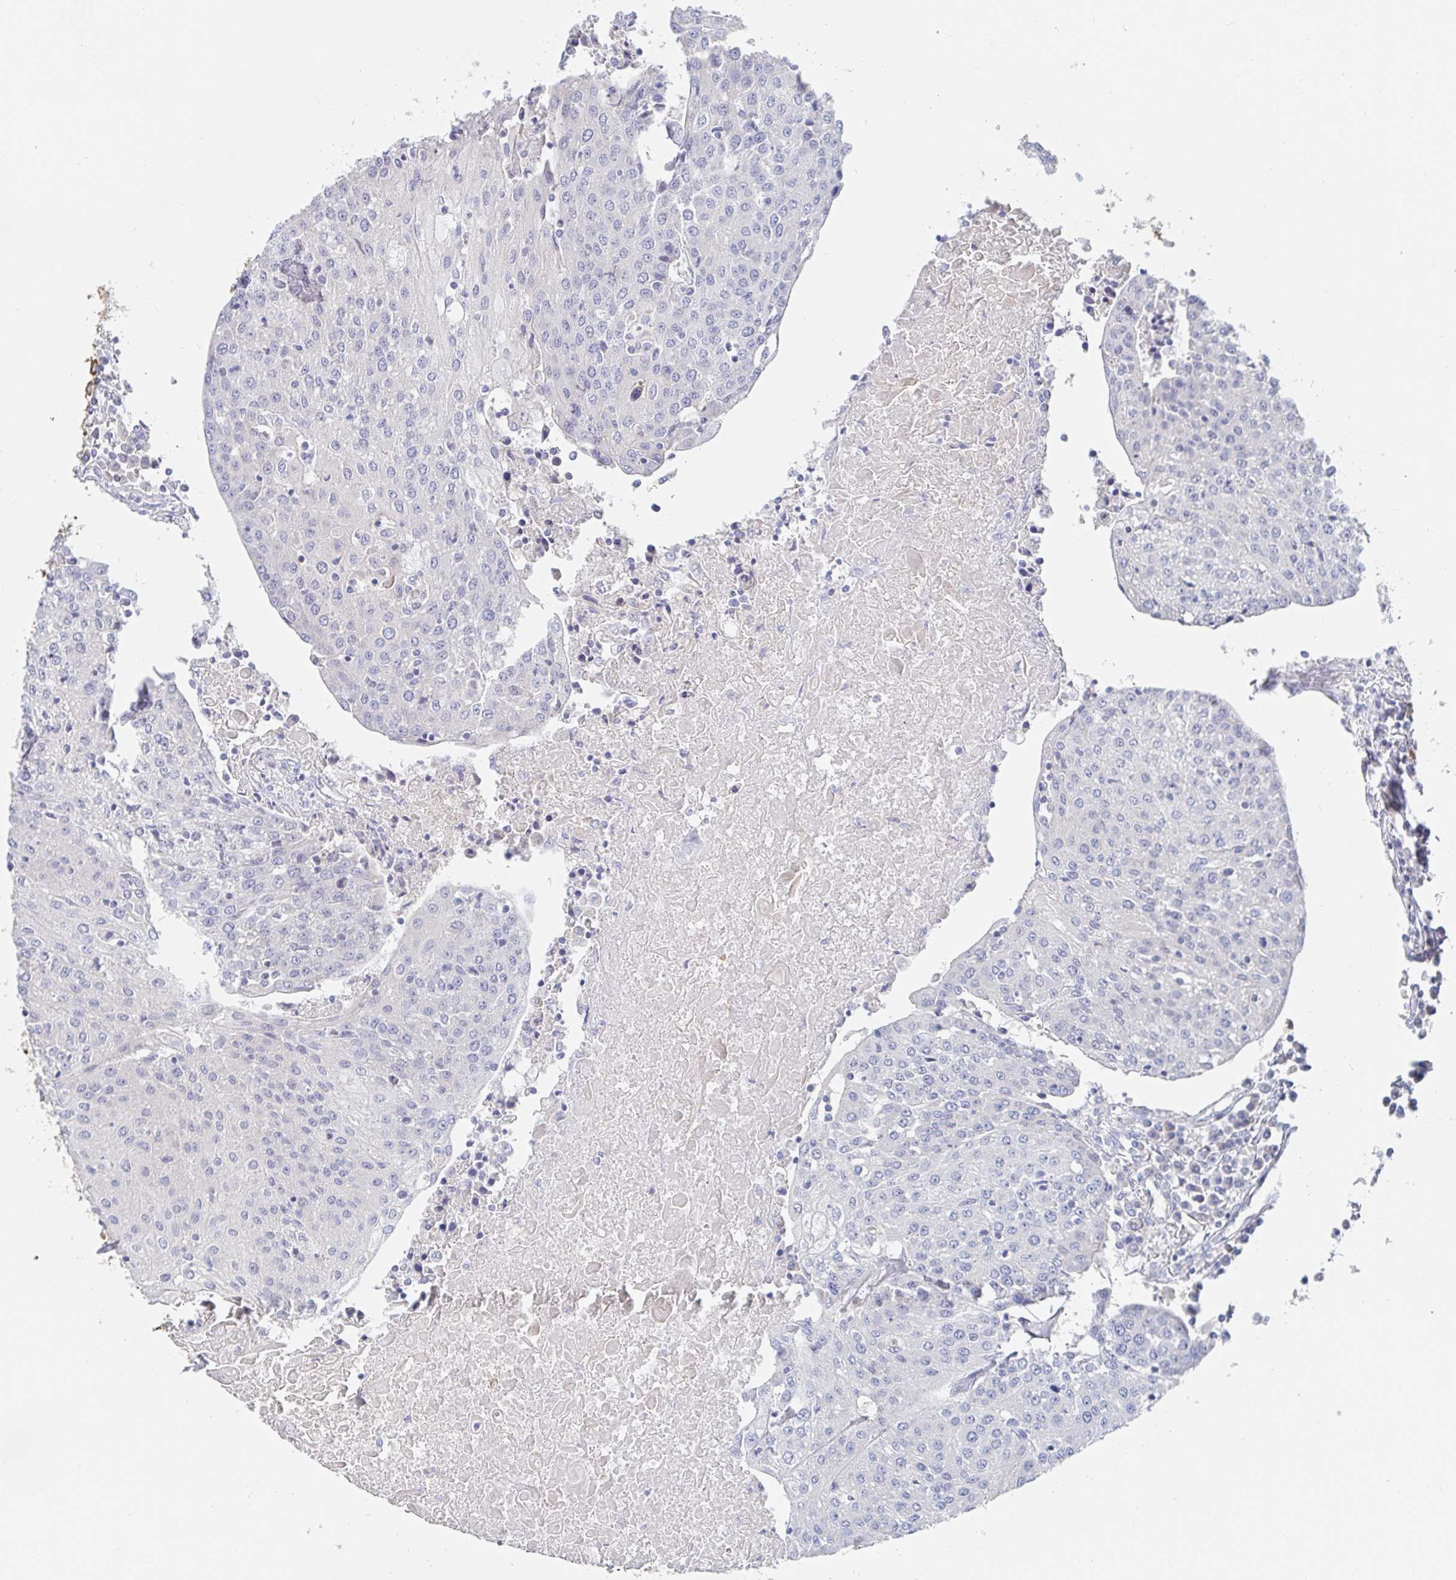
{"staining": {"intensity": "negative", "quantity": "none", "location": "none"}, "tissue": "urothelial cancer", "cell_type": "Tumor cells", "image_type": "cancer", "snomed": [{"axis": "morphology", "description": "Urothelial carcinoma, High grade"}, {"axis": "topography", "description": "Urinary bladder"}], "caption": "Tumor cells are negative for protein expression in human high-grade urothelial carcinoma. (IHC, brightfield microscopy, high magnification).", "gene": "ZNF430", "patient": {"sex": "female", "age": 85}}